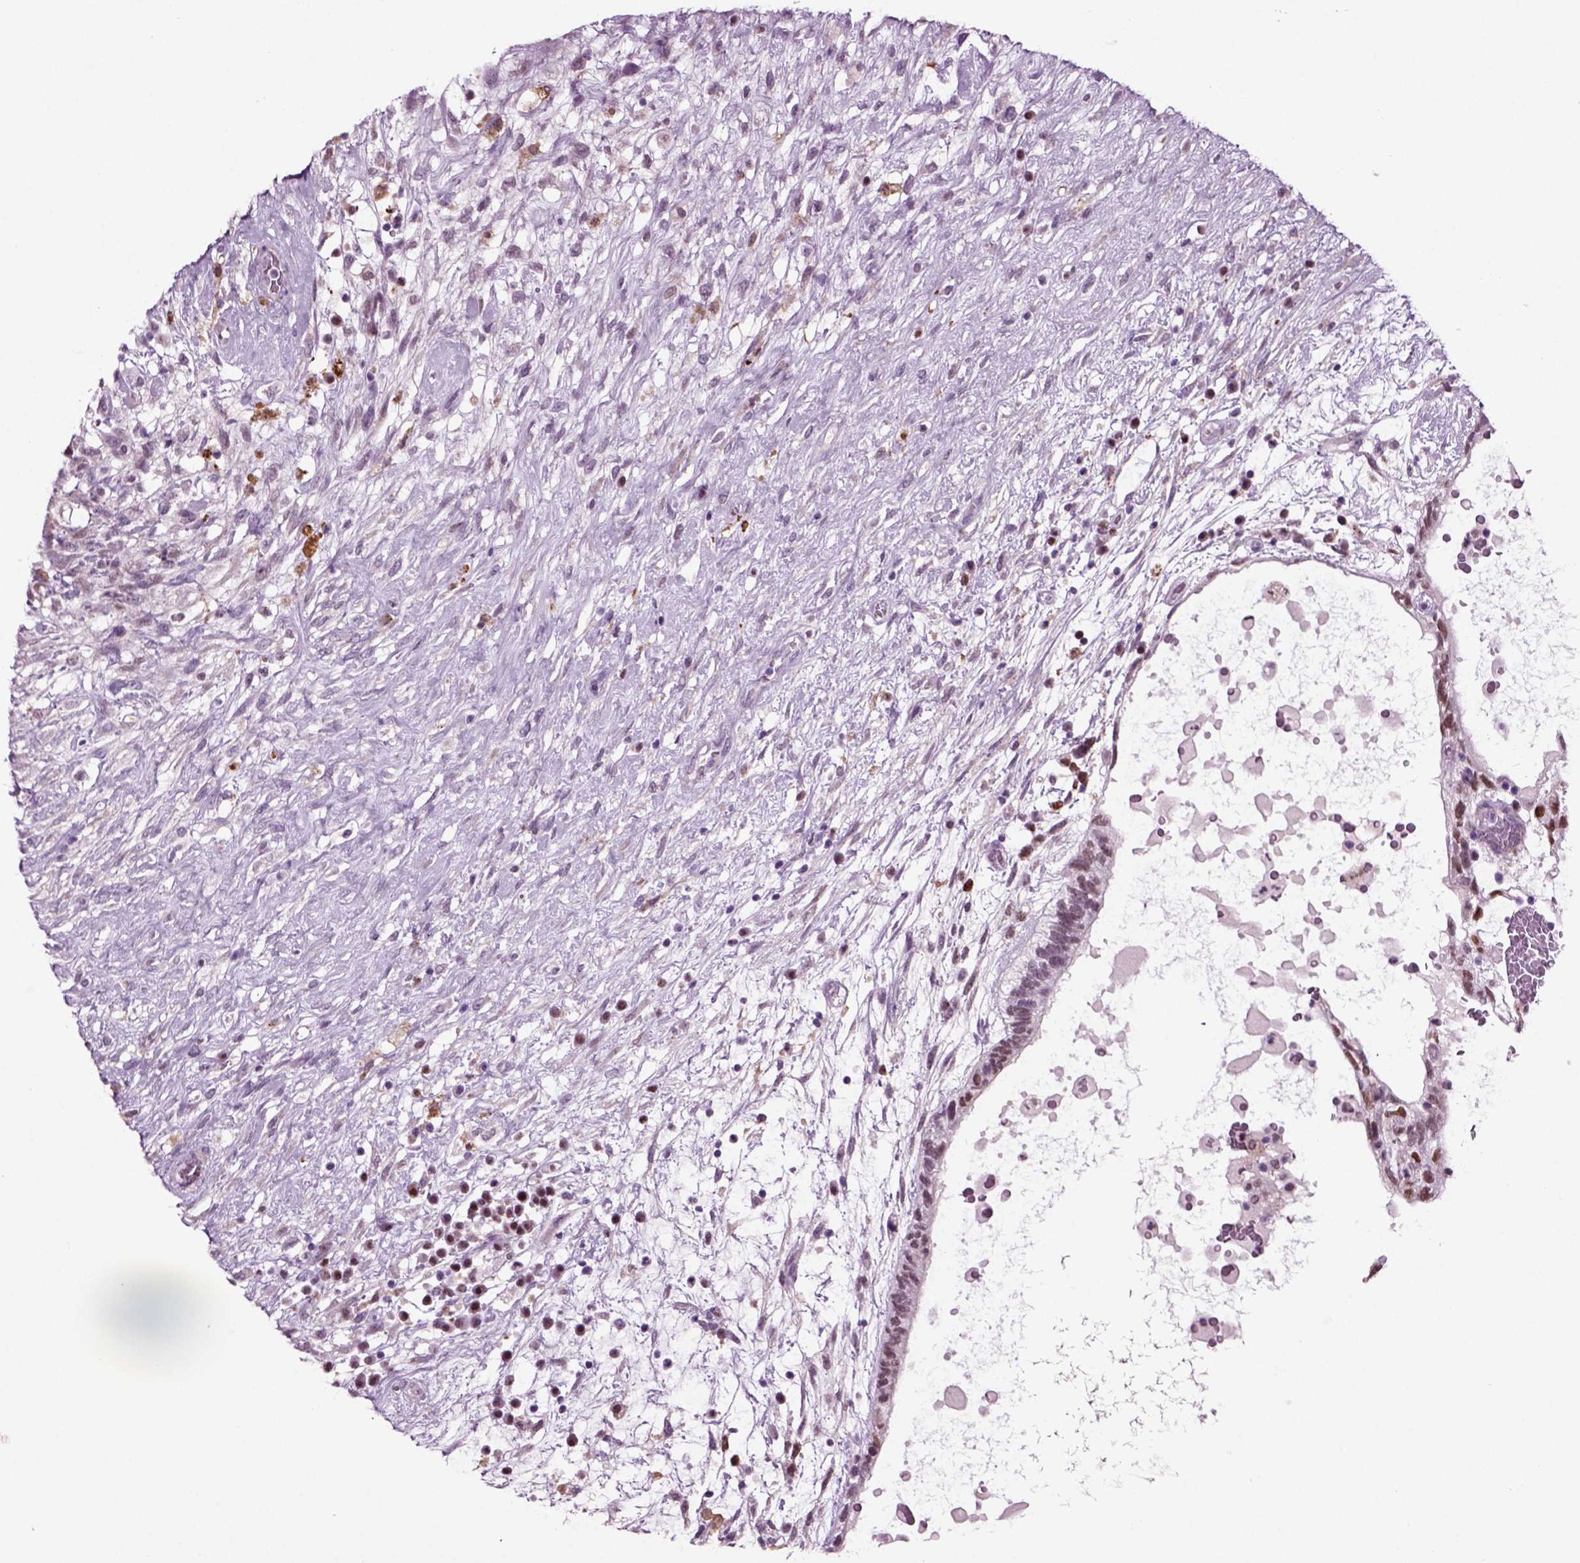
{"staining": {"intensity": "negative", "quantity": "none", "location": "none"}, "tissue": "testis cancer", "cell_type": "Tumor cells", "image_type": "cancer", "snomed": [{"axis": "morphology", "description": "Normal tissue, NOS"}, {"axis": "morphology", "description": "Carcinoma, Embryonal, NOS"}, {"axis": "topography", "description": "Testis"}], "caption": "Tumor cells show no significant protein positivity in testis cancer.", "gene": "ARID3A", "patient": {"sex": "male", "age": 32}}